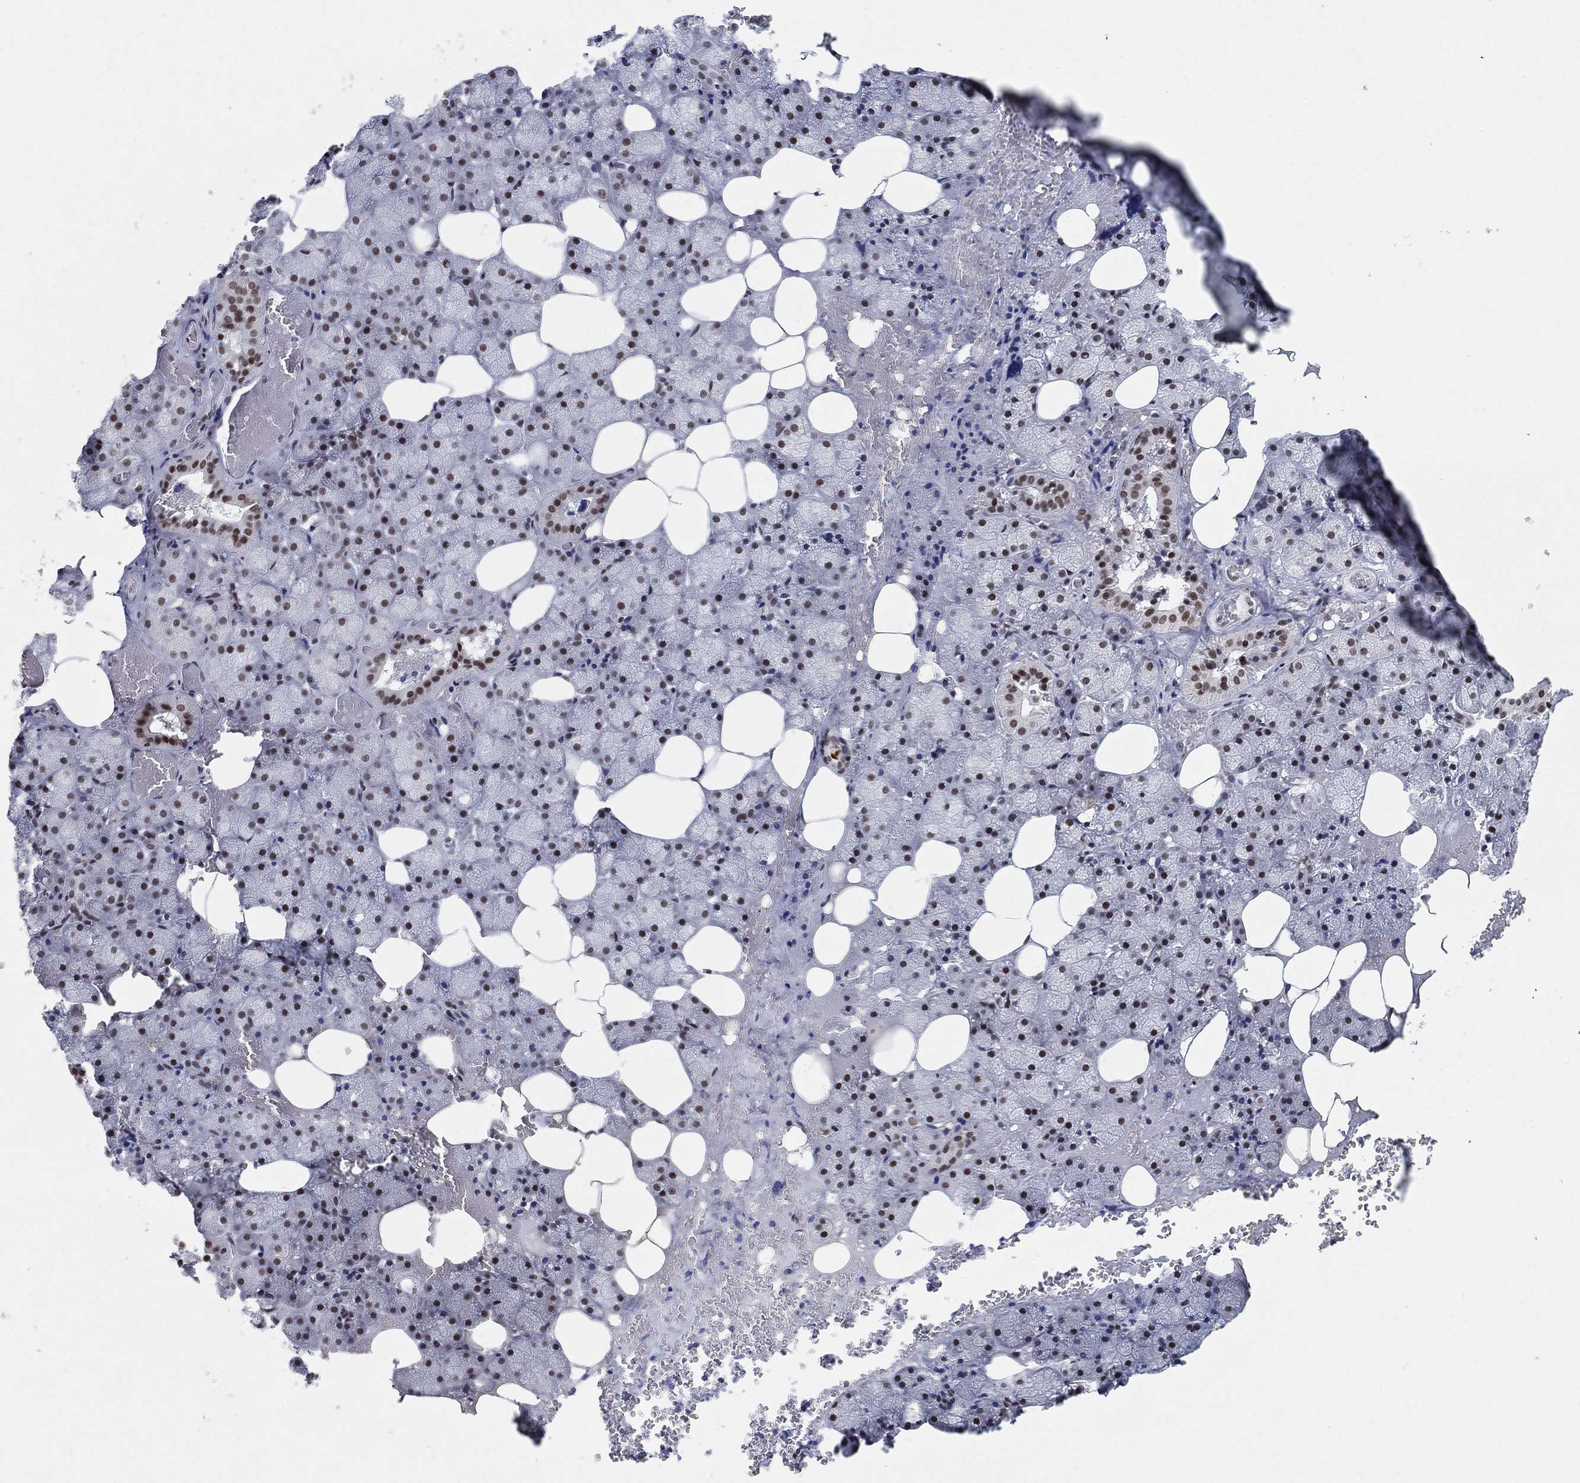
{"staining": {"intensity": "strong", "quantity": "25%-75%", "location": "nuclear"}, "tissue": "salivary gland", "cell_type": "Glandular cells", "image_type": "normal", "snomed": [{"axis": "morphology", "description": "Normal tissue, NOS"}, {"axis": "topography", "description": "Salivary gland"}], "caption": "Human salivary gland stained for a protein (brown) reveals strong nuclear positive positivity in approximately 25%-75% of glandular cells.", "gene": "DDX27", "patient": {"sex": "male", "age": 38}}